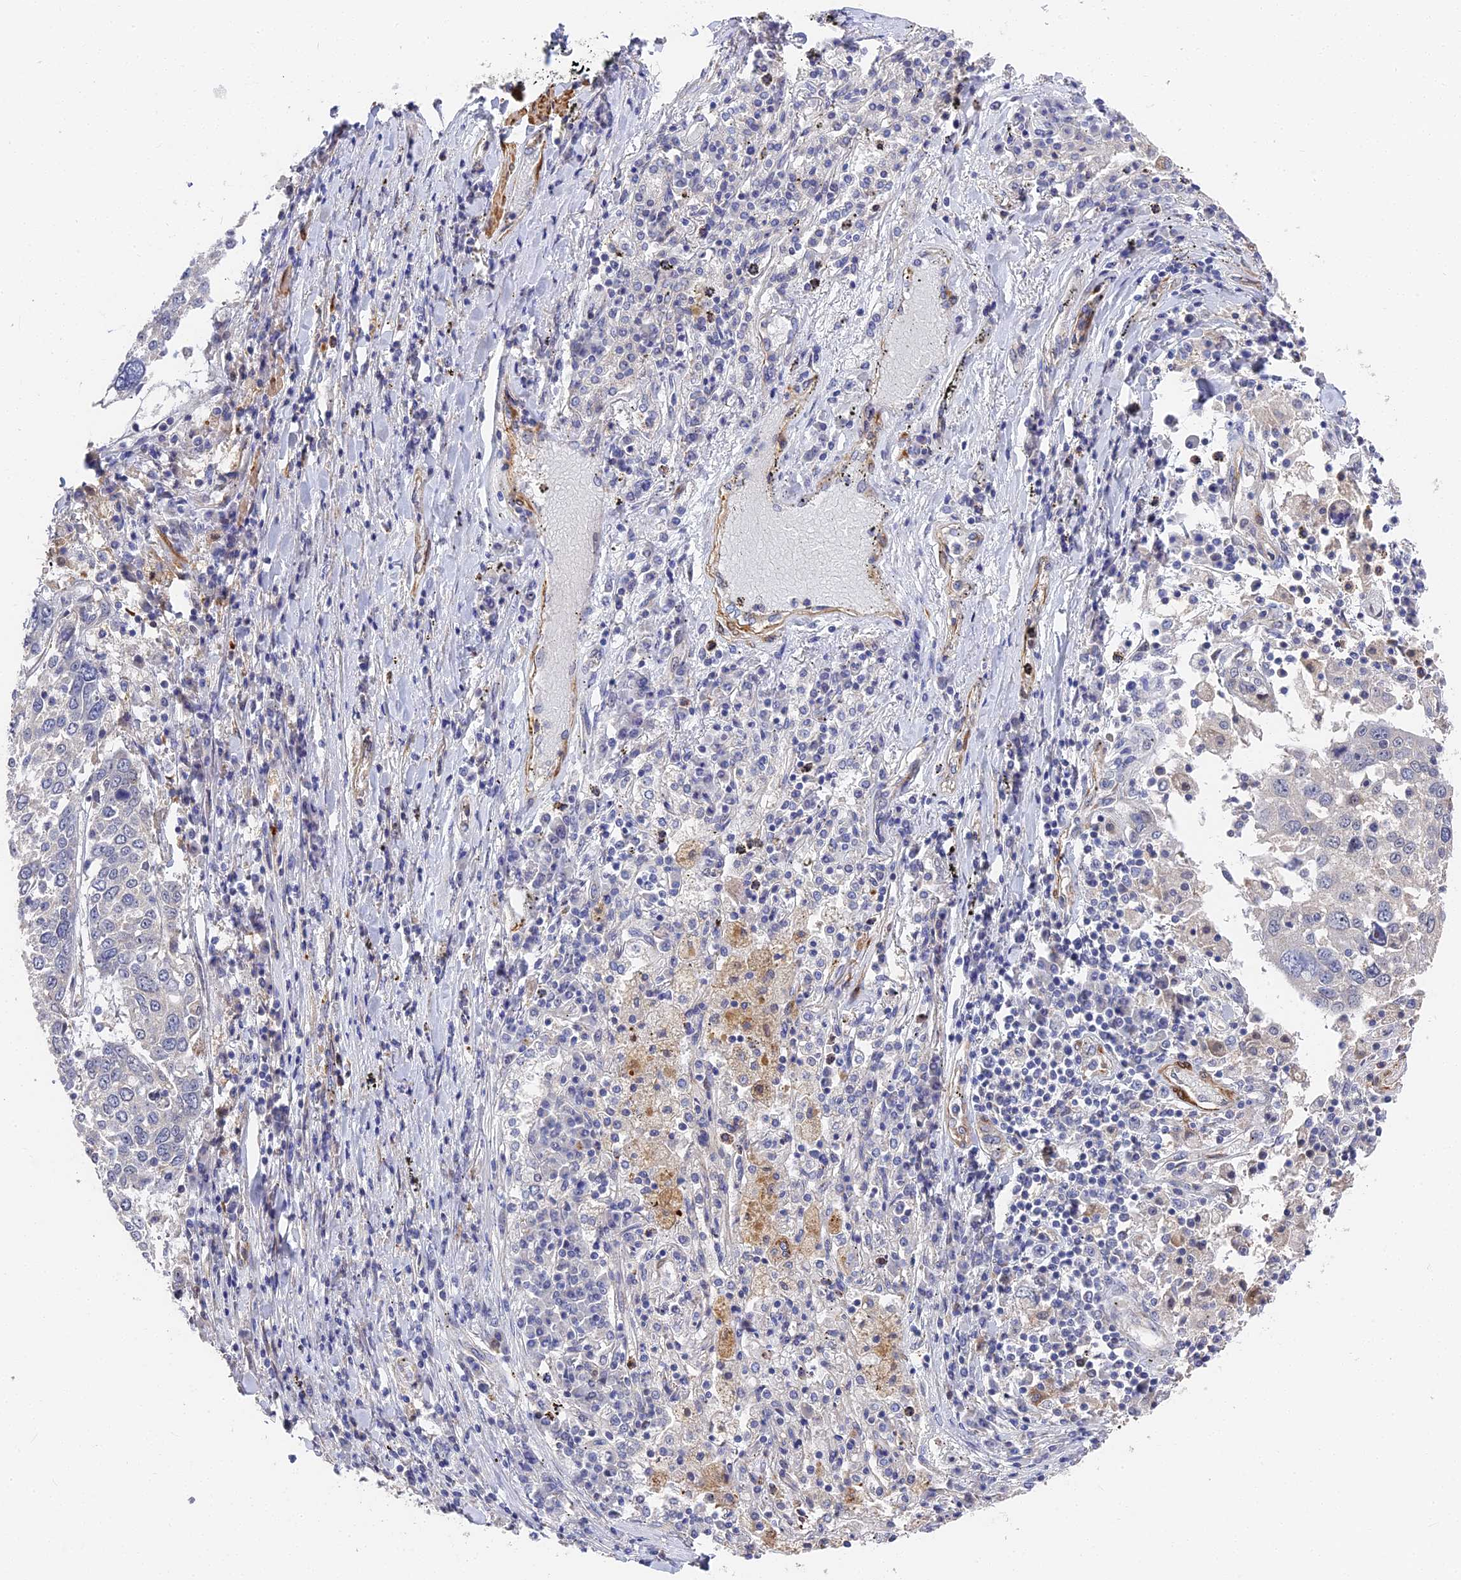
{"staining": {"intensity": "negative", "quantity": "none", "location": "none"}, "tissue": "lung cancer", "cell_type": "Tumor cells", "image_type": "cancer", "snomed": [{"axis": "morphology", "description": "Squamous cell carcinoma, NOS"}, {"axis": "topography", "description": "Lung"}], "caption": "The micrograph displays no staining of tumor cells in lung cancer. (Stains: DAB immunohistochemistry with hematoxylin counter stain, Microscopy: brightfield microscopy at high magnification).", "gene": "CCDC113", "patient": {"sex": "male", "age": 65}}